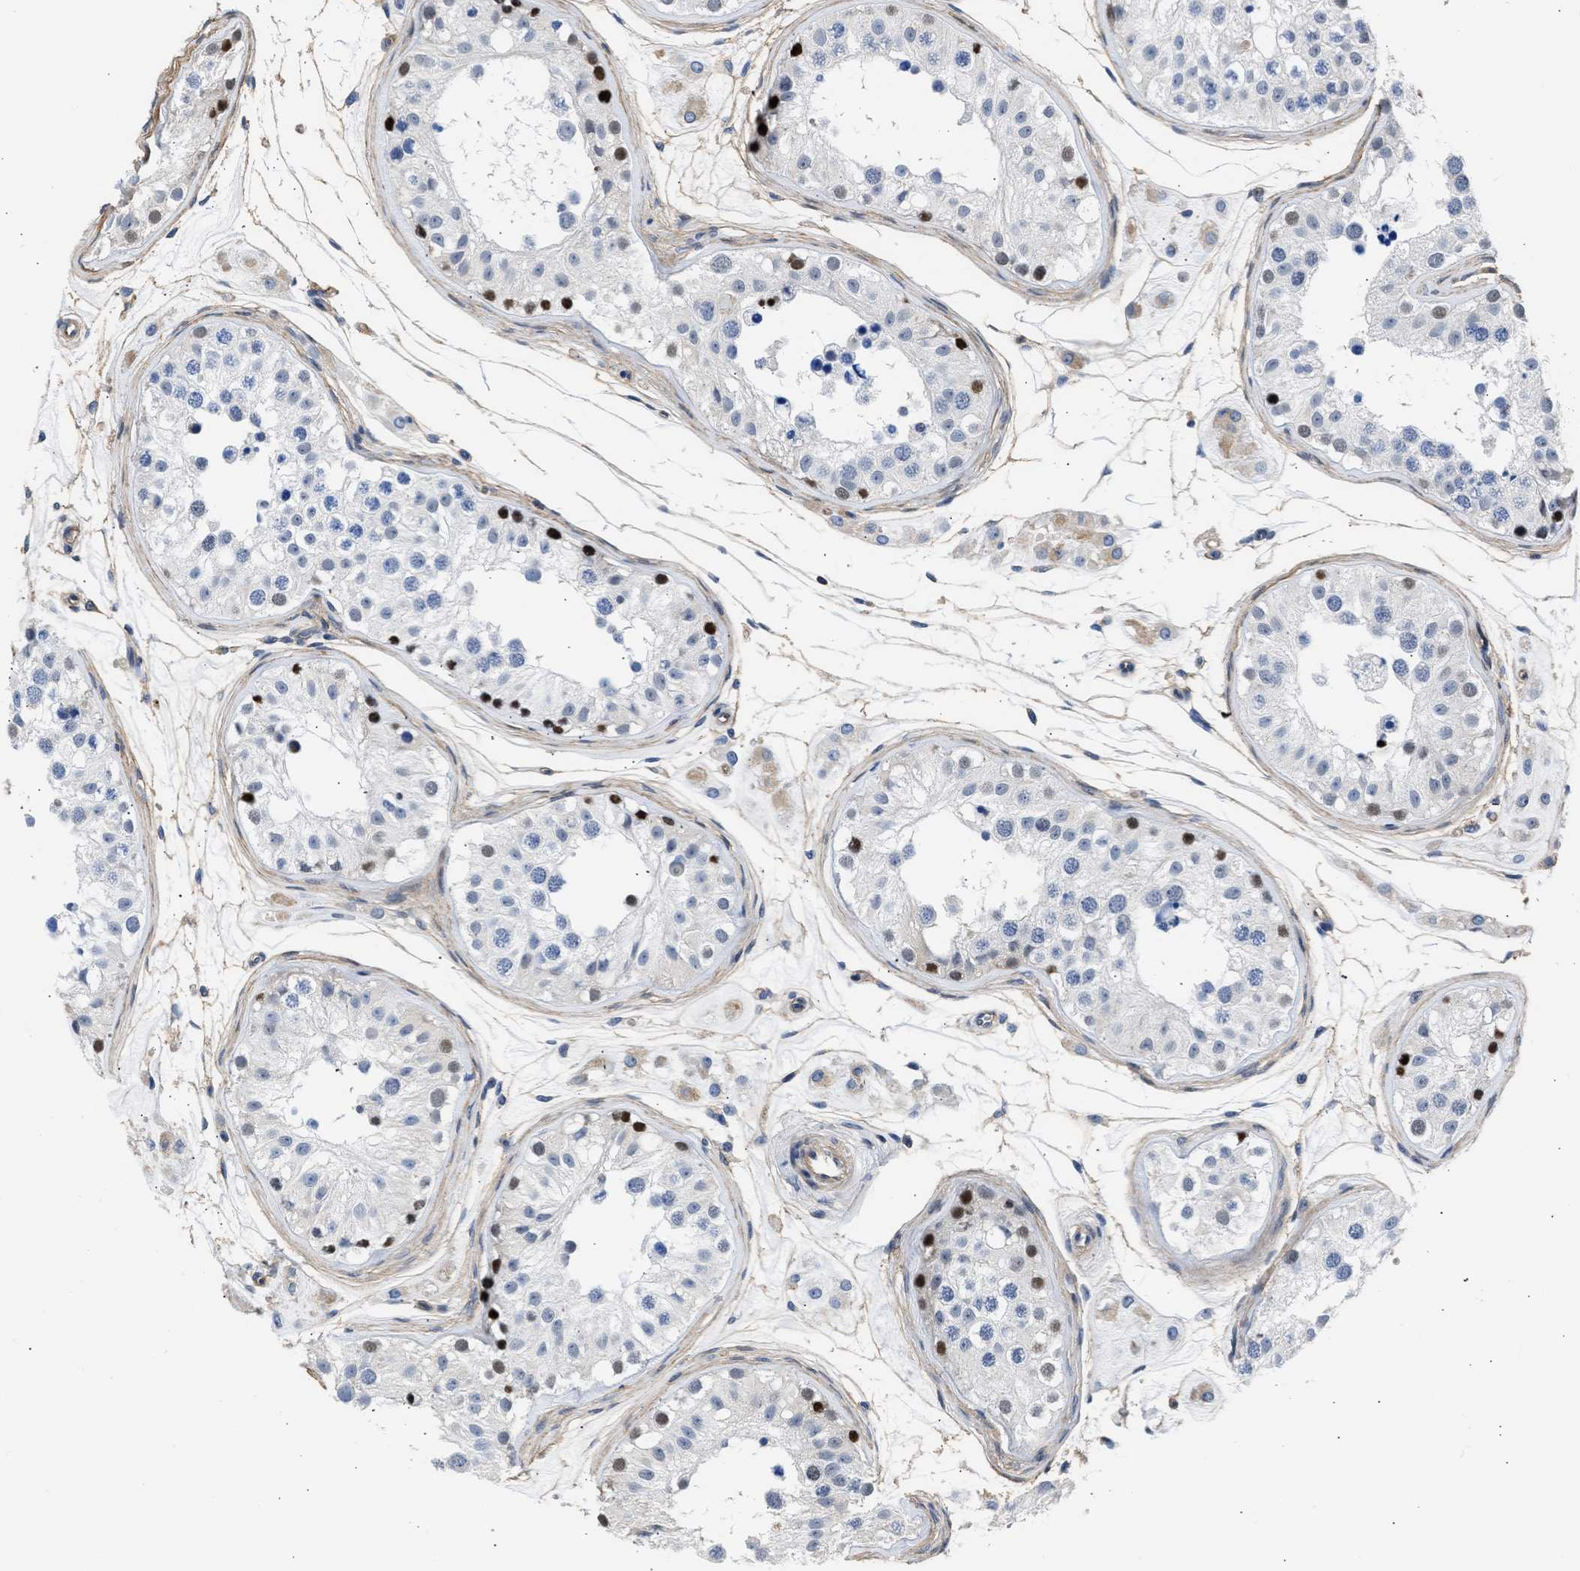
{"staining": {"intensity": "strong", "quantity": "<25%", "location": "nuclear"}, "tissue": "testis", "cell_type": "Cells in seminiferous ducts", "image_type": "normal", "snomed": [{"axis": "morphology", "description": "Normal tissue, NOS"}, {"axis": "morphology", "description": "Adenocarcinoma, metastatic, NOS"}, {"axis": "topography", "description": "Testis"}], "caption": "Testis stained with a brown dye shows strong nuclear positive positivity in about <25% of cells in seminiferous ducts.", "gene": "MAS1L", "patient": {"sex": "male", "age": 26}}